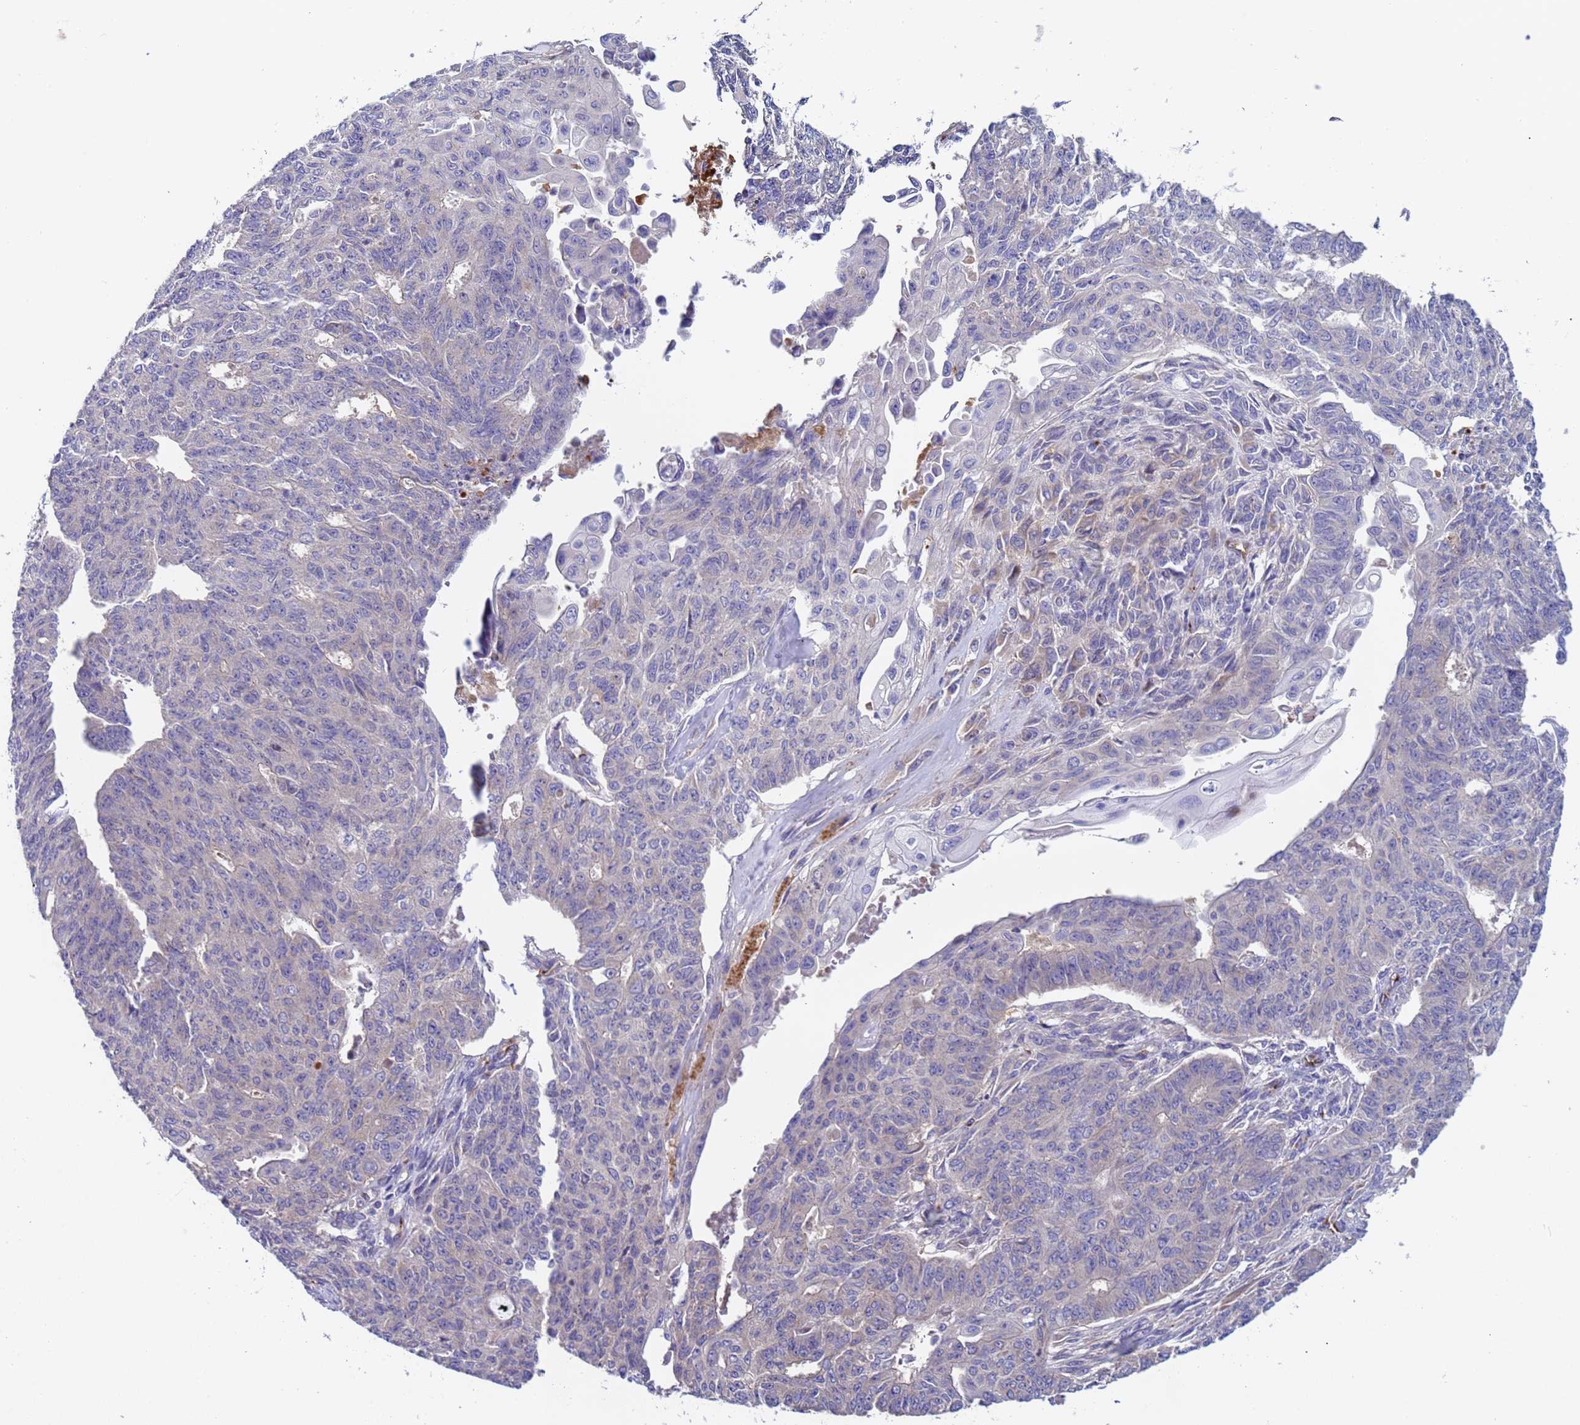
{"staining": {"intensity": "negative", "quantity": "none", "location": "none"}, "tissue": "endometrial cancer", "cell_type": "Tumor cells", "image_type": "cancer", "snomed": [{"axis": "morphology", "description": "Adenocarcinoma, NOS"}, {"axis": "topography", "description": "Endometrium"}], "caption": "Immunohistochemistry (IHC) histopathology image of human endometrial adenocarcinoma stained for a protein (brown), which reveals no expression in tumor cells. The staining was performed using DAB (3,3'-diaminobenzidine) to visualize the protein expression in brown, while the nuclei were stained in blue with hematoxylin (Magnification: 20x).", "gene": "ZNF248", "patient": {"sex": "female", "age": 32}}